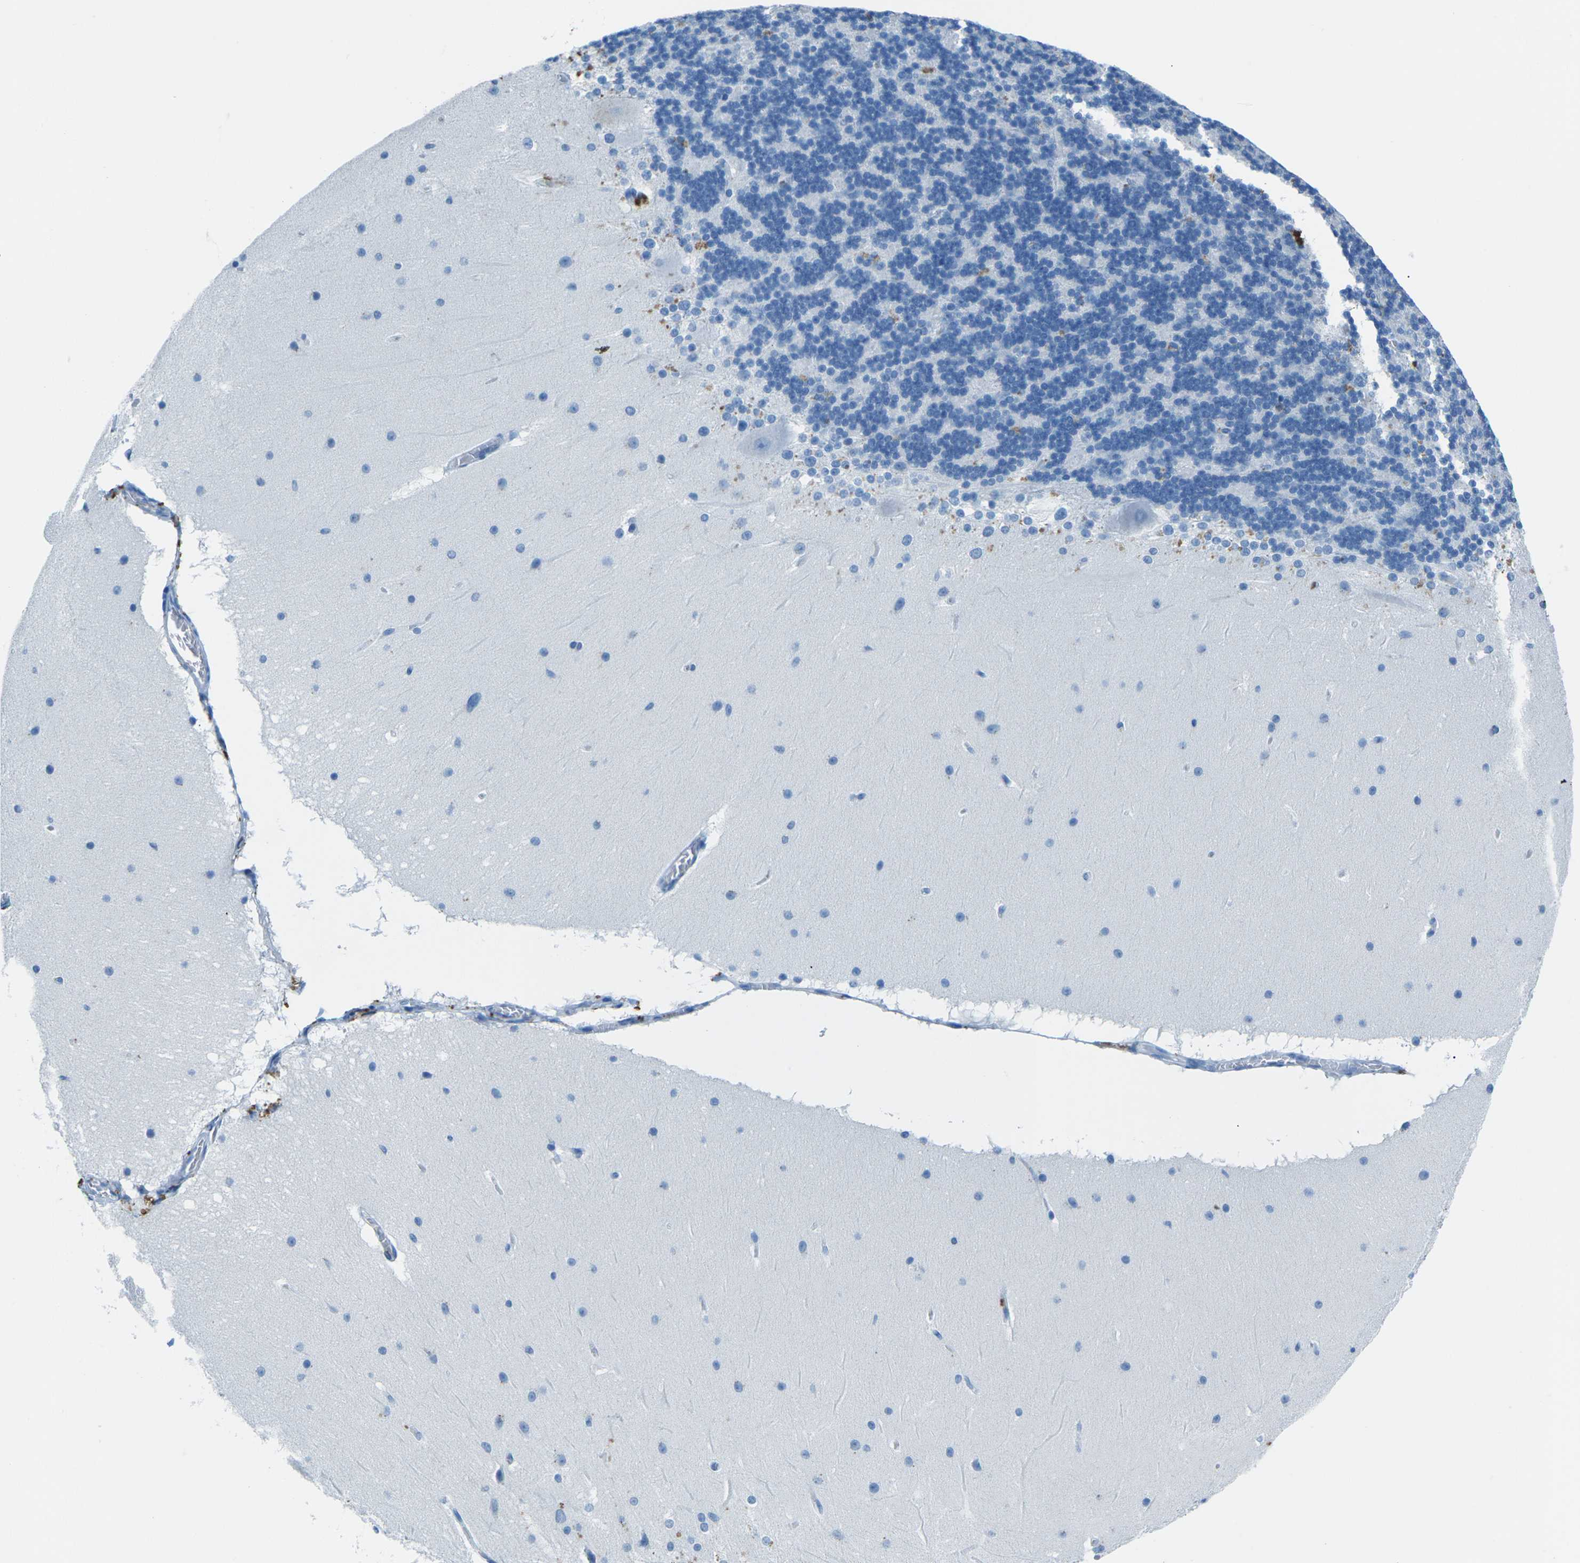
{"staining": {"intensity": "negative", "quantity": "none", "location": "none"}, "tissue": "cerebellum", "cell_type": "Cells in granular layer", "image_type": "normal", "snomed": [{"axis": "morphology", "description": "Normal tissue, NOS"}, {"axis": "topography", "description": "Cerebellum"}], "caption": "Immunohistochemistry (IHC) histopathology image of normal cerebellum: human cerebellum stained with DAB demonstrates no significant protein expression in cells in granular layer.", "gene": "MYH8", "patient": {"sex": "female", "age": 19}}